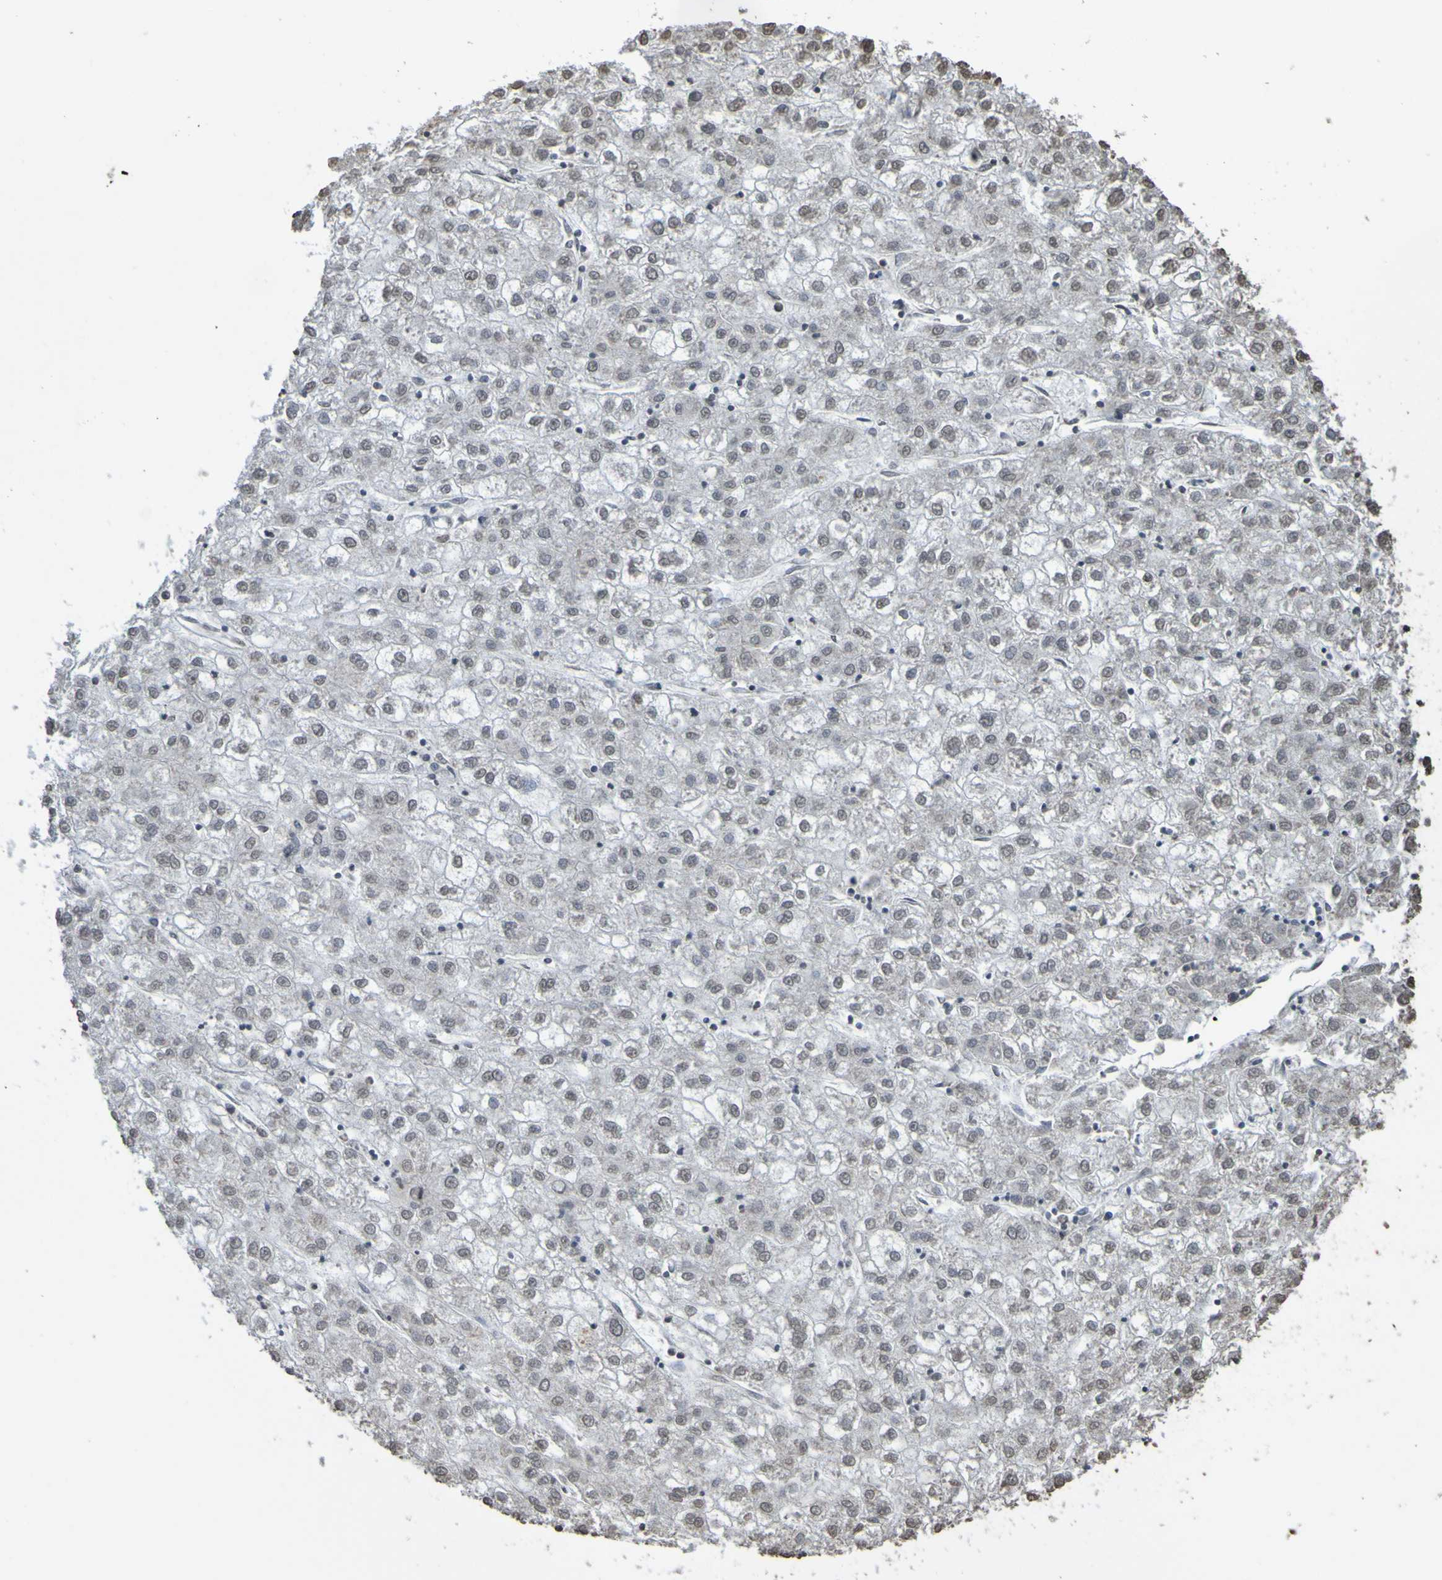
{"staining": {"intensity": "negative", "quantity": "none", "location": "none"}, "tissue": "liver cancer", "cell_type": "Tumor cells", "image_type": "cancer", "snomed": [{"axis": "morphology", "description": "Carcinoma, Hepatocellular, NOS"}, {"axis": "topography", "description": "Liver"}], "caption": "IHC micrograph of neoplastic tissue: human liver cancer stained with DAB reveals no significant protein expression in tumor cells. (DAB immunohistochemistry (IHC) visualized using brightfield microscopy, high magnification).", "gene": "ALKBH2", "patient": {"sex": "male", "age": 72}}